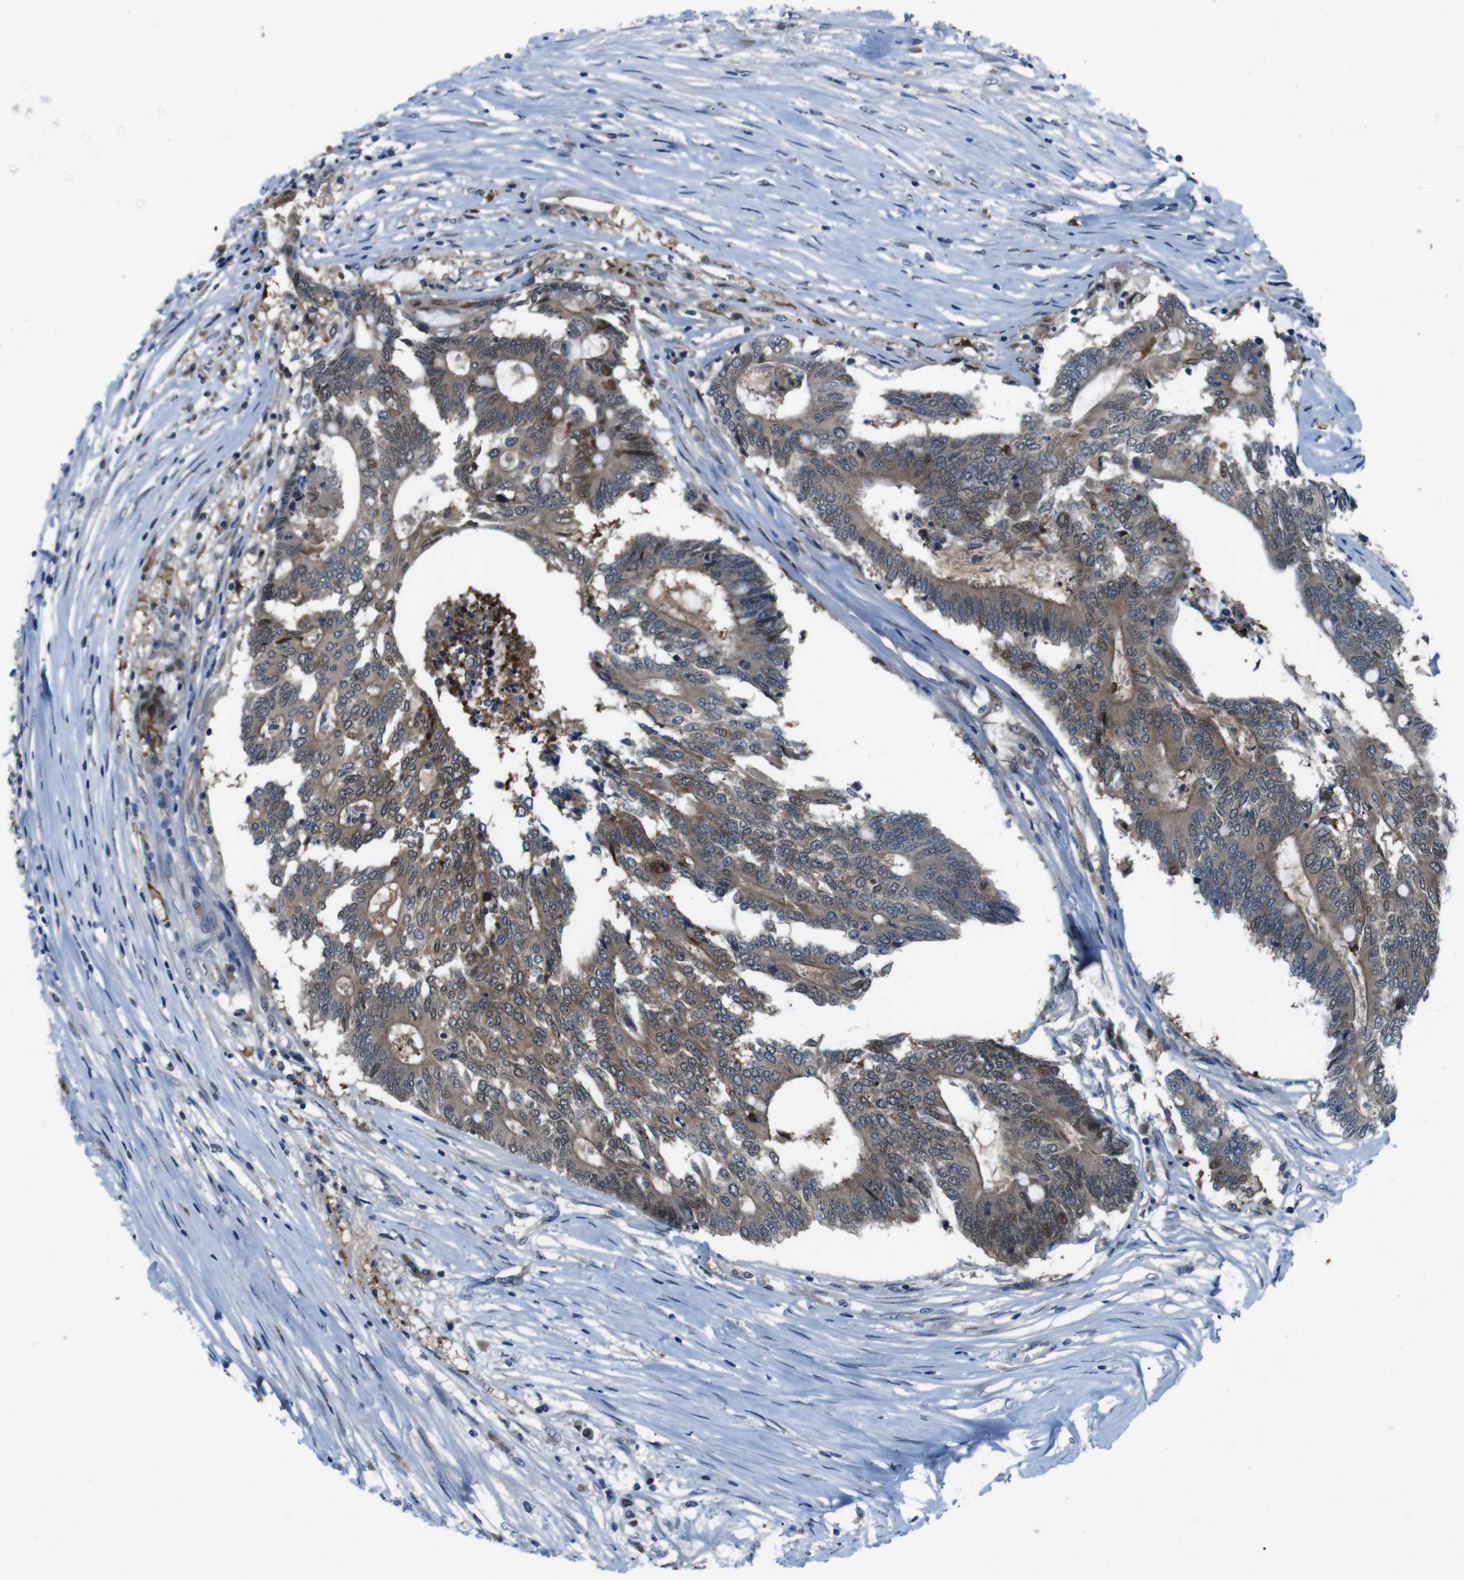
{"staining": {"intensity": "moderate", "quantity": ">75%", "location": "cytoplasmic/membranous"}, "tissue": "colorectal cancer", "cell_type": "Tumor cells", "image_type": "cancer", "snomed": [{"axis": "morphology", "description": "Adenocarcinoma, NOS"}, {"axis": "topography", "description": "Rectum"}], "caption": "IHC image of colorectal adenocarcinoma stained for a protein (brown), which exhibits medium levels of moderate cytoplasmic/membranous staining in about >75% of tumor cells.", "gene": "LRP5", "patient": {"sex": "male", "age": 63}}